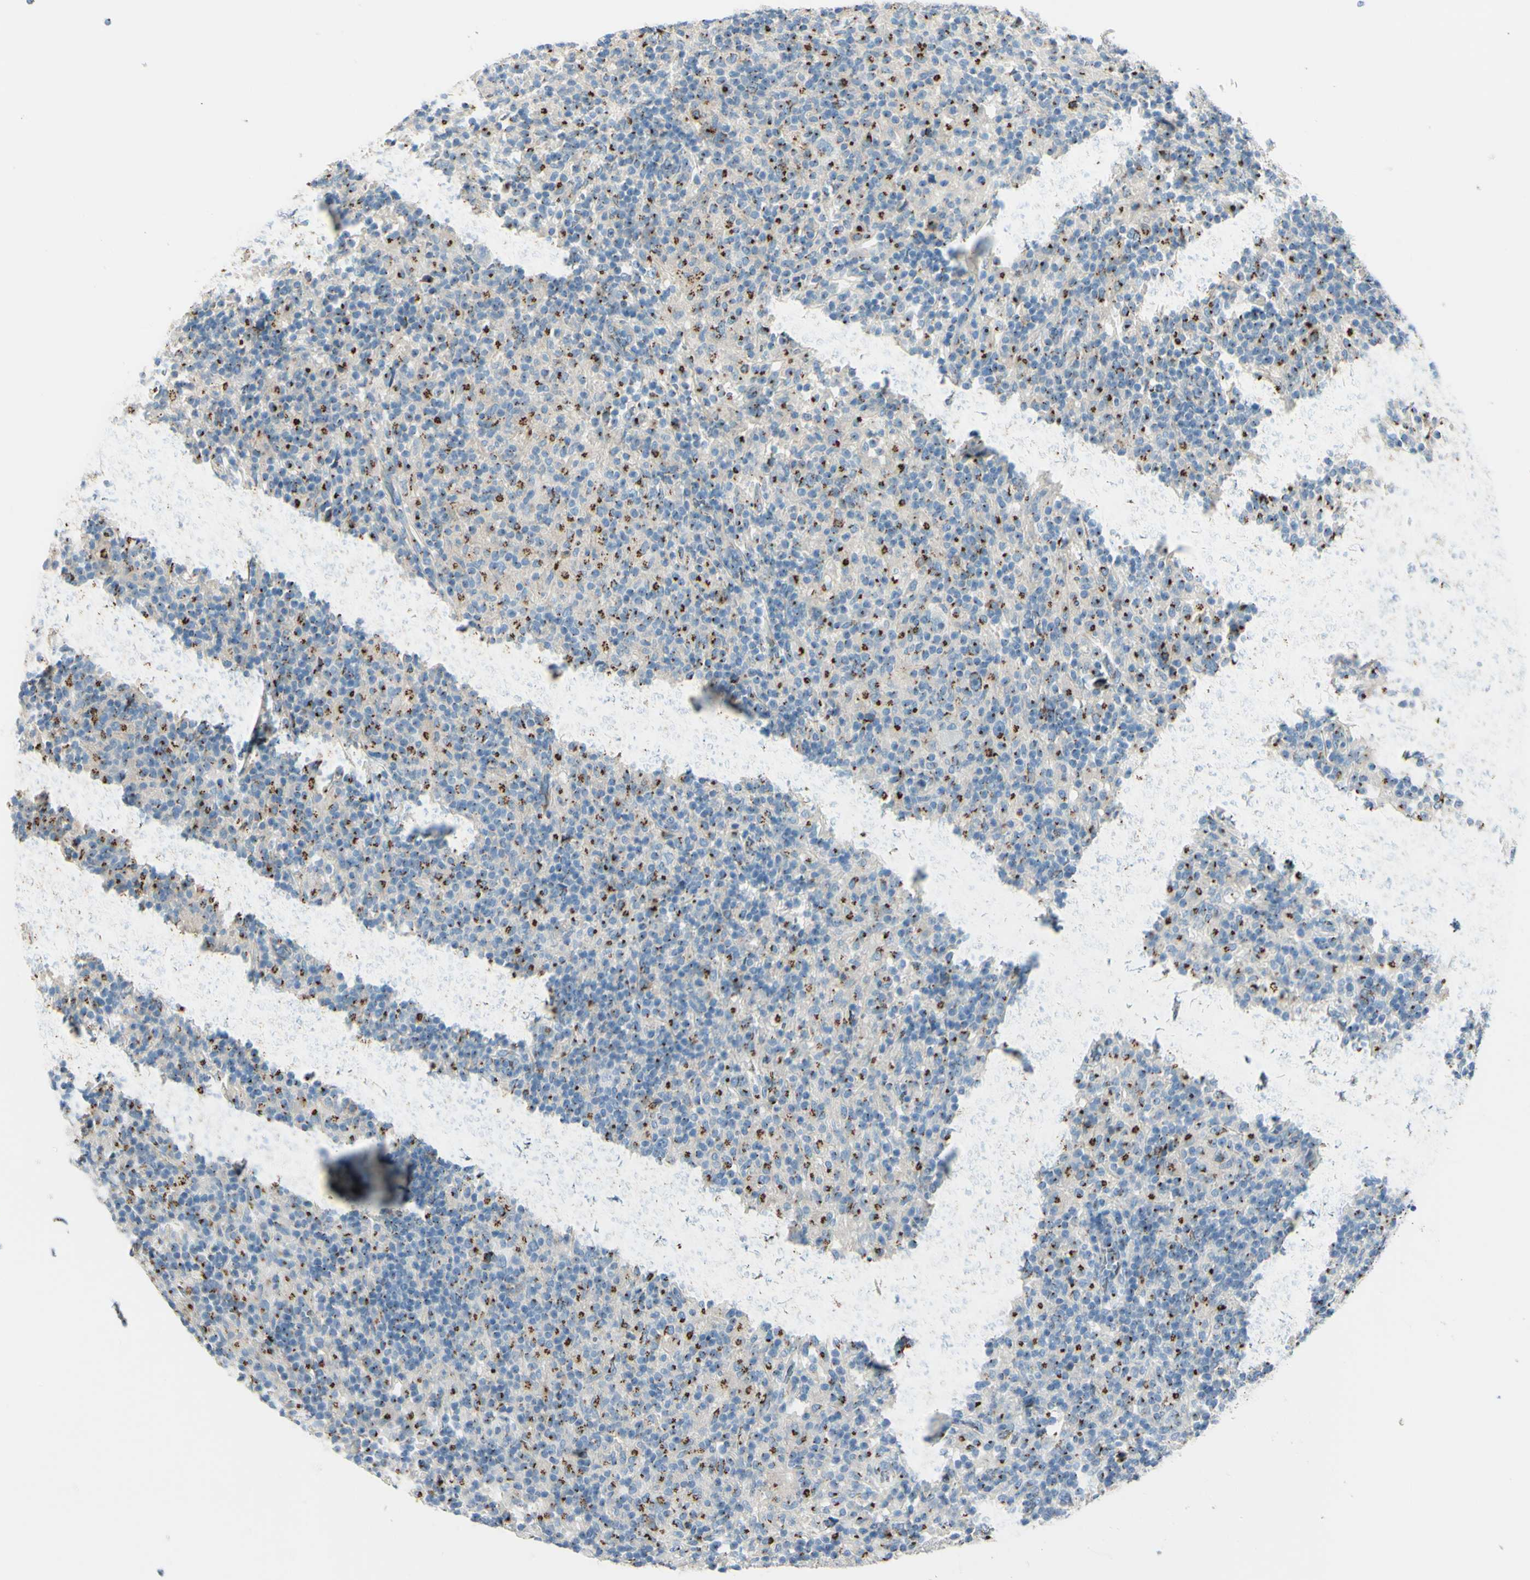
{"staining": {"intensity": "strong", "quantity": ">75%", "location": "cytoplasmic/membranous"}, "tissue": "lymphoma", "cell_type": "Tumor cells", "image_type": "cancer", "snomed": [{"axis": "morphology", "description": "Hodgkin's disease, NOS"}, {"axis": "topography", "description": "Lymph node"}], "caption": "High-power microscopy captured an immunohistochemistry (IHC) histopathology image of Hodgkin's disease, revealing strong cytoplasmic/membranous expression in approximately >75% of tumor cells. Nuclei are stained in blue.", "gene": "B4GALT1", "patient": {"sex": "male", "age": 70}}